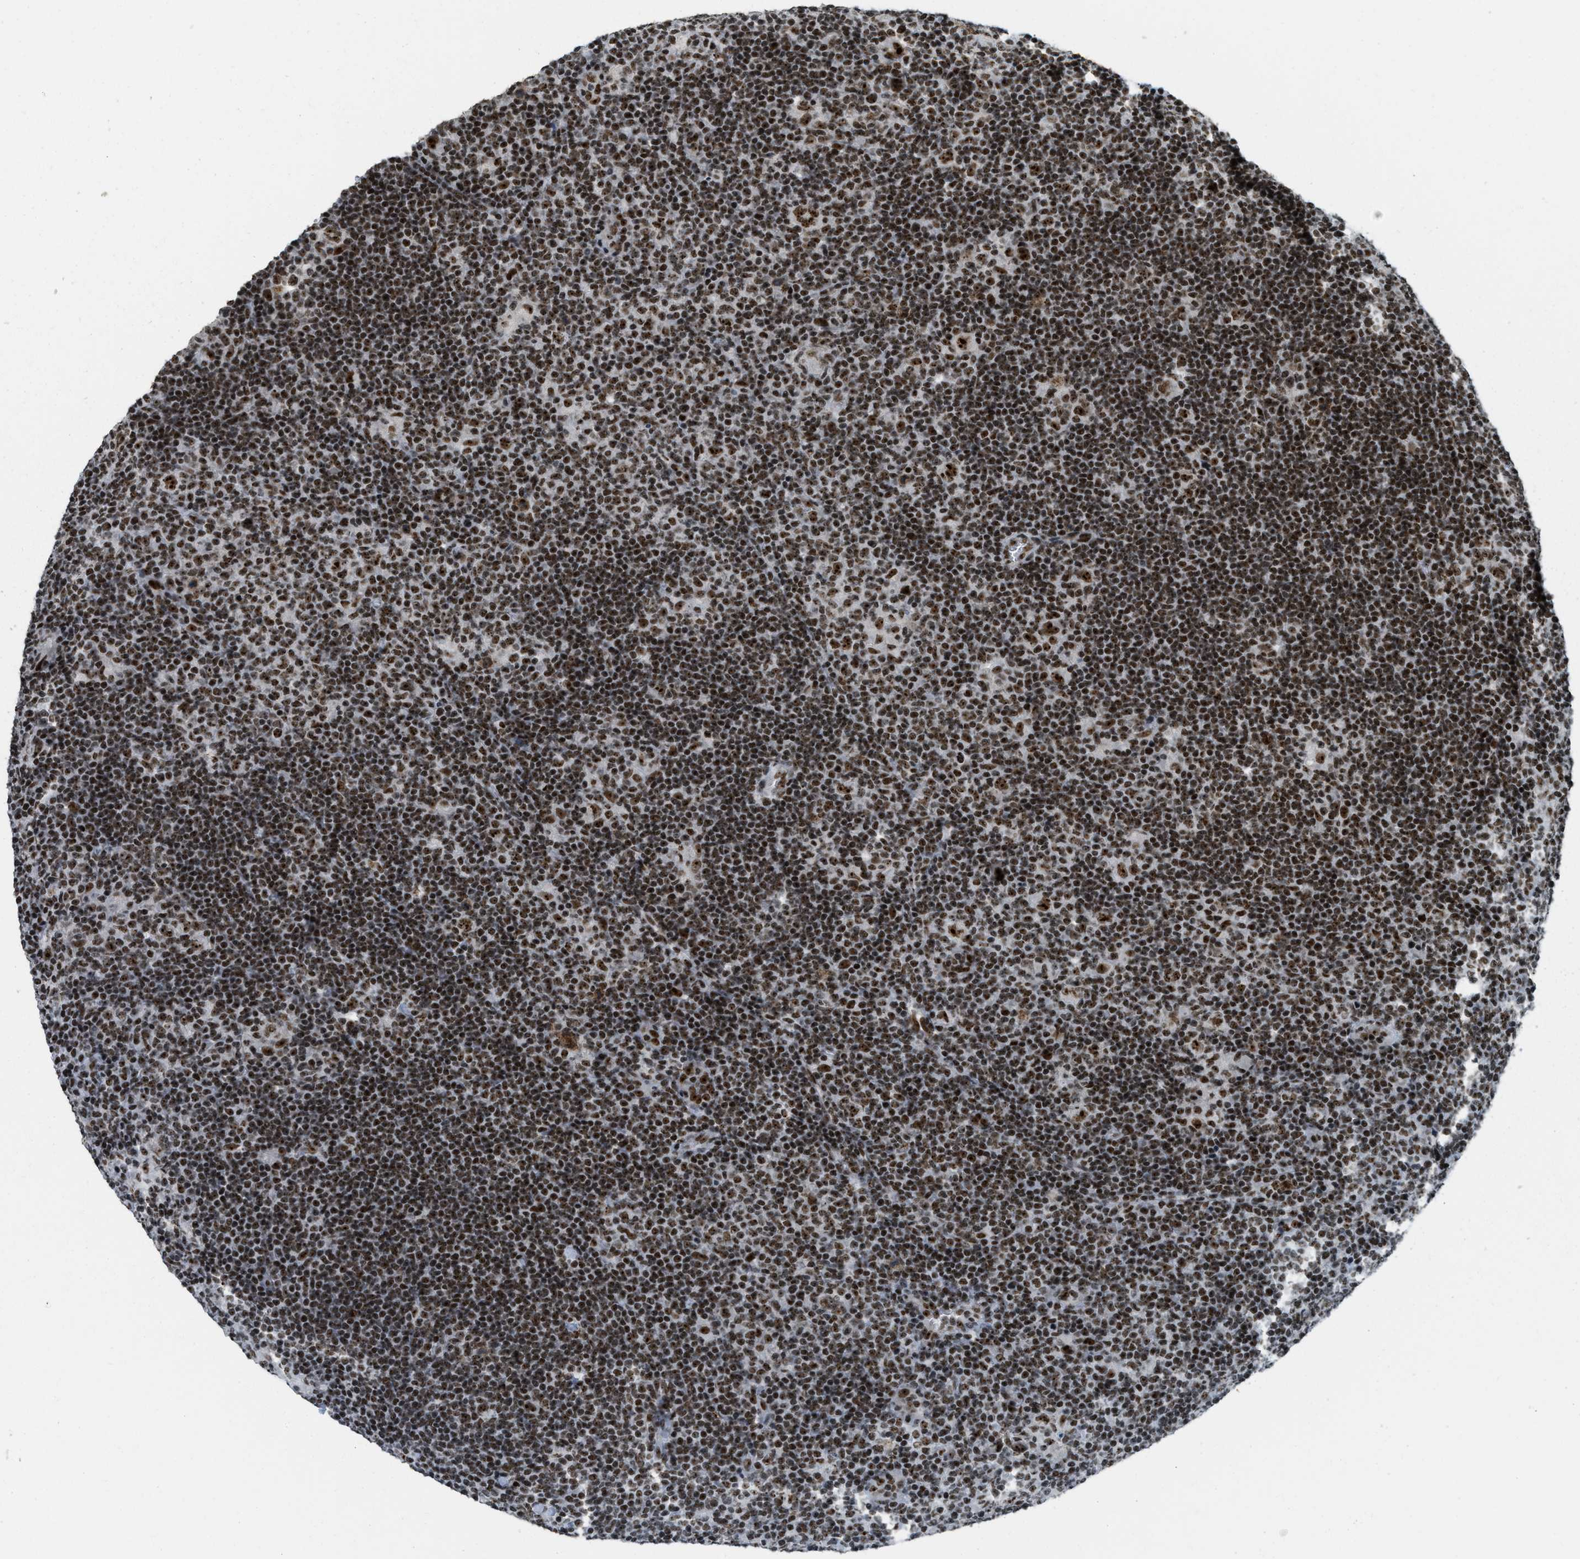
{"staining": {"intensity": "strong", "quantity": ">75%", "location": "nuclear"}, "tissue": "lymphoma", "cell_type": "Tumor cells", "image_type": "cancer", "snomed": [{"axis": "morphology", "description": "Hodgkin's disease, NOS"}, {"axis": "topography", "description": "Lymph node"}], "caption": "This is a histology image of immunohistochemistry (IHC) staining of Hodgkin's disease, which shows strong positivity in the nuclear of tumor cells.", "gene": "URB1", "patient": {"sex": "female", "age": 57}}